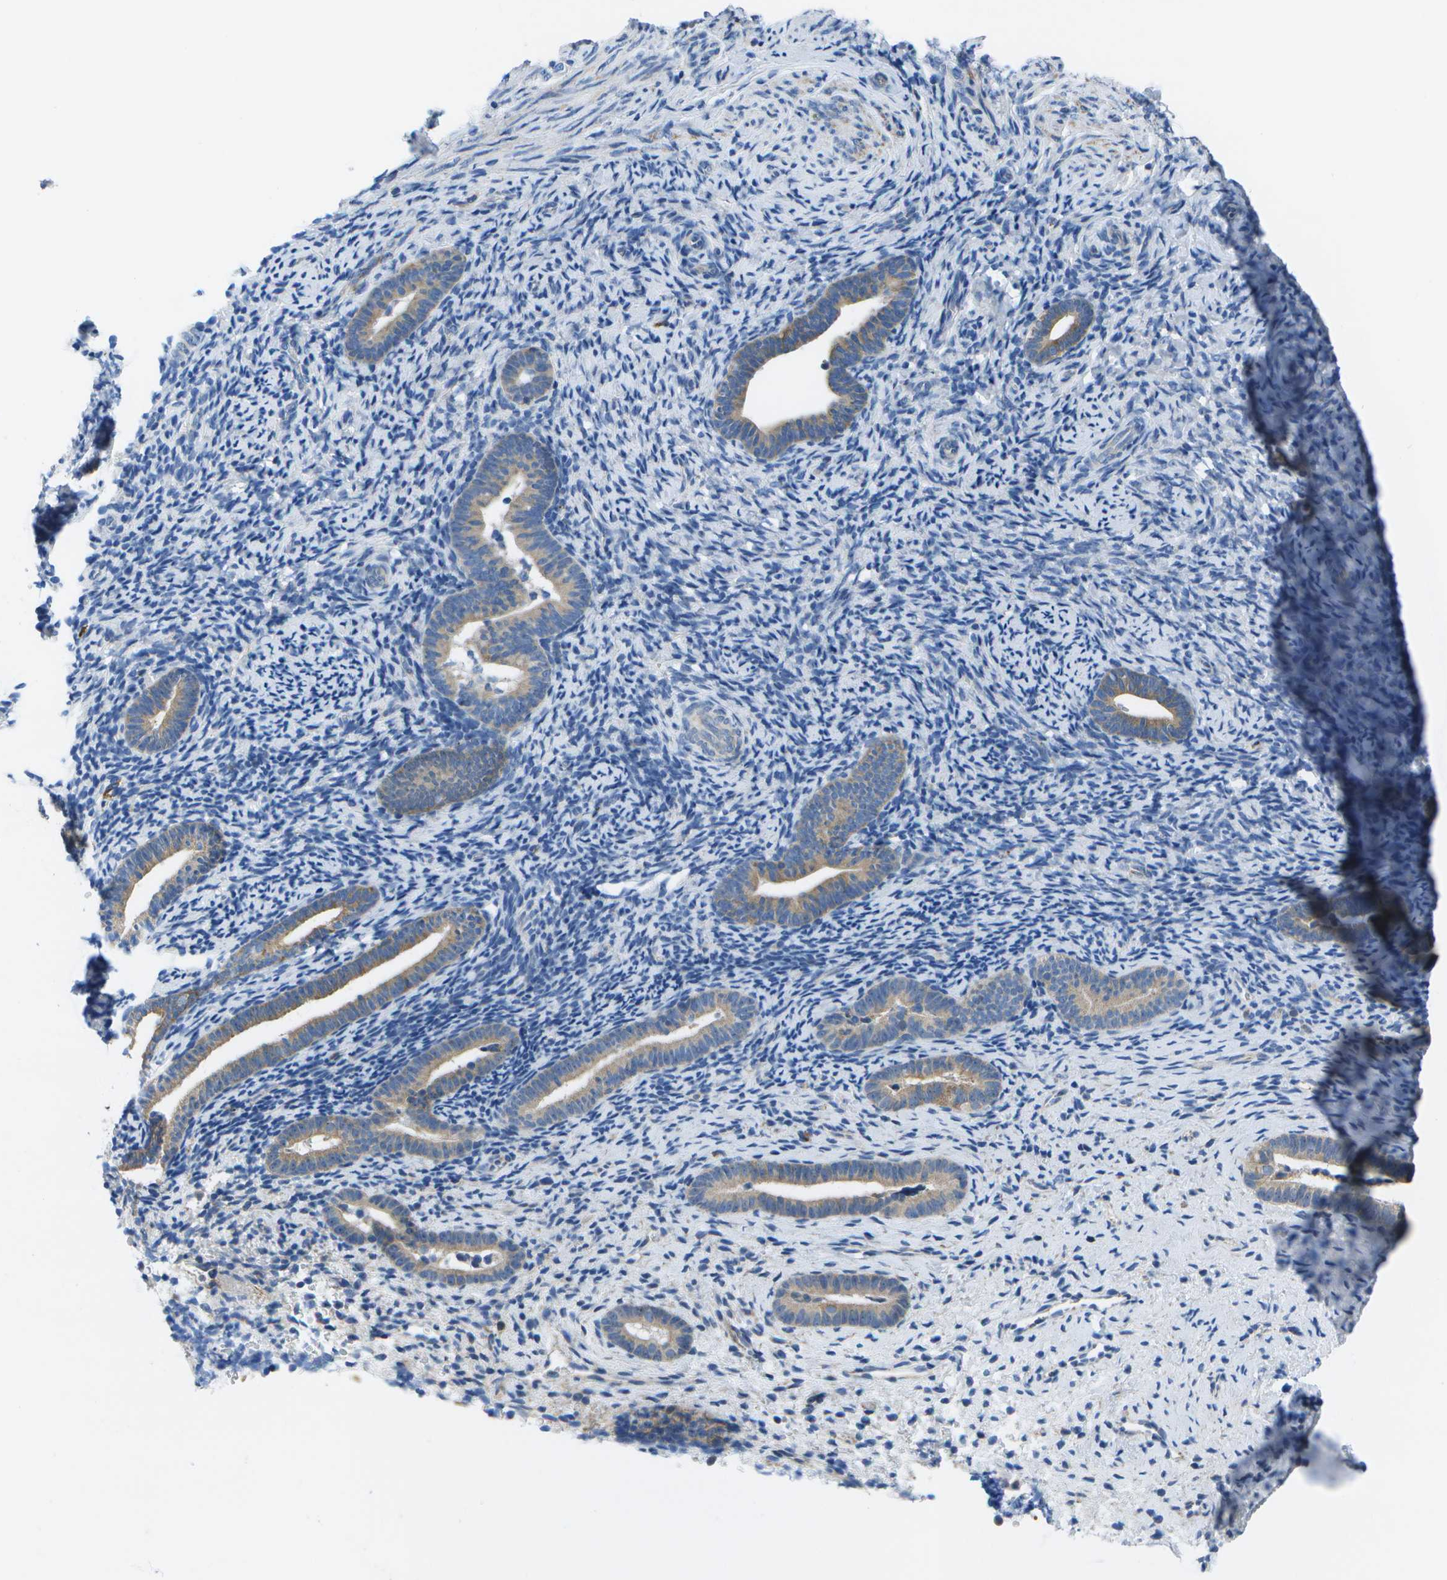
{"staining": {"intensity": "weak", "quantity": "<25%", "location": "cytoplasmic/membranous"}, "tissue": "endometrium", "cell_type": "Cells in endometrial stroma", "image_type": "normal", "snomed": [{"axis": "morphology", "description": "Normal tissue, NOS"}, {"axis": "topography", "description": "Endometrium"}], "caption": "Immunohistochemistry image of unremarkable endometrium: endometrium stained with DAB (3,3'-diaminobenzidine) shows no significant protein expression in cells in endometrial stroma. The staining was performed using DAB (3,3'-diaminobenzidine) to visualize the protein expression in brown, while the nuclei were stained in blue with hematoxylin (Magnification: 20x).", "gene": "GDF5", "patient": {"sex": "female", "age": 51}}